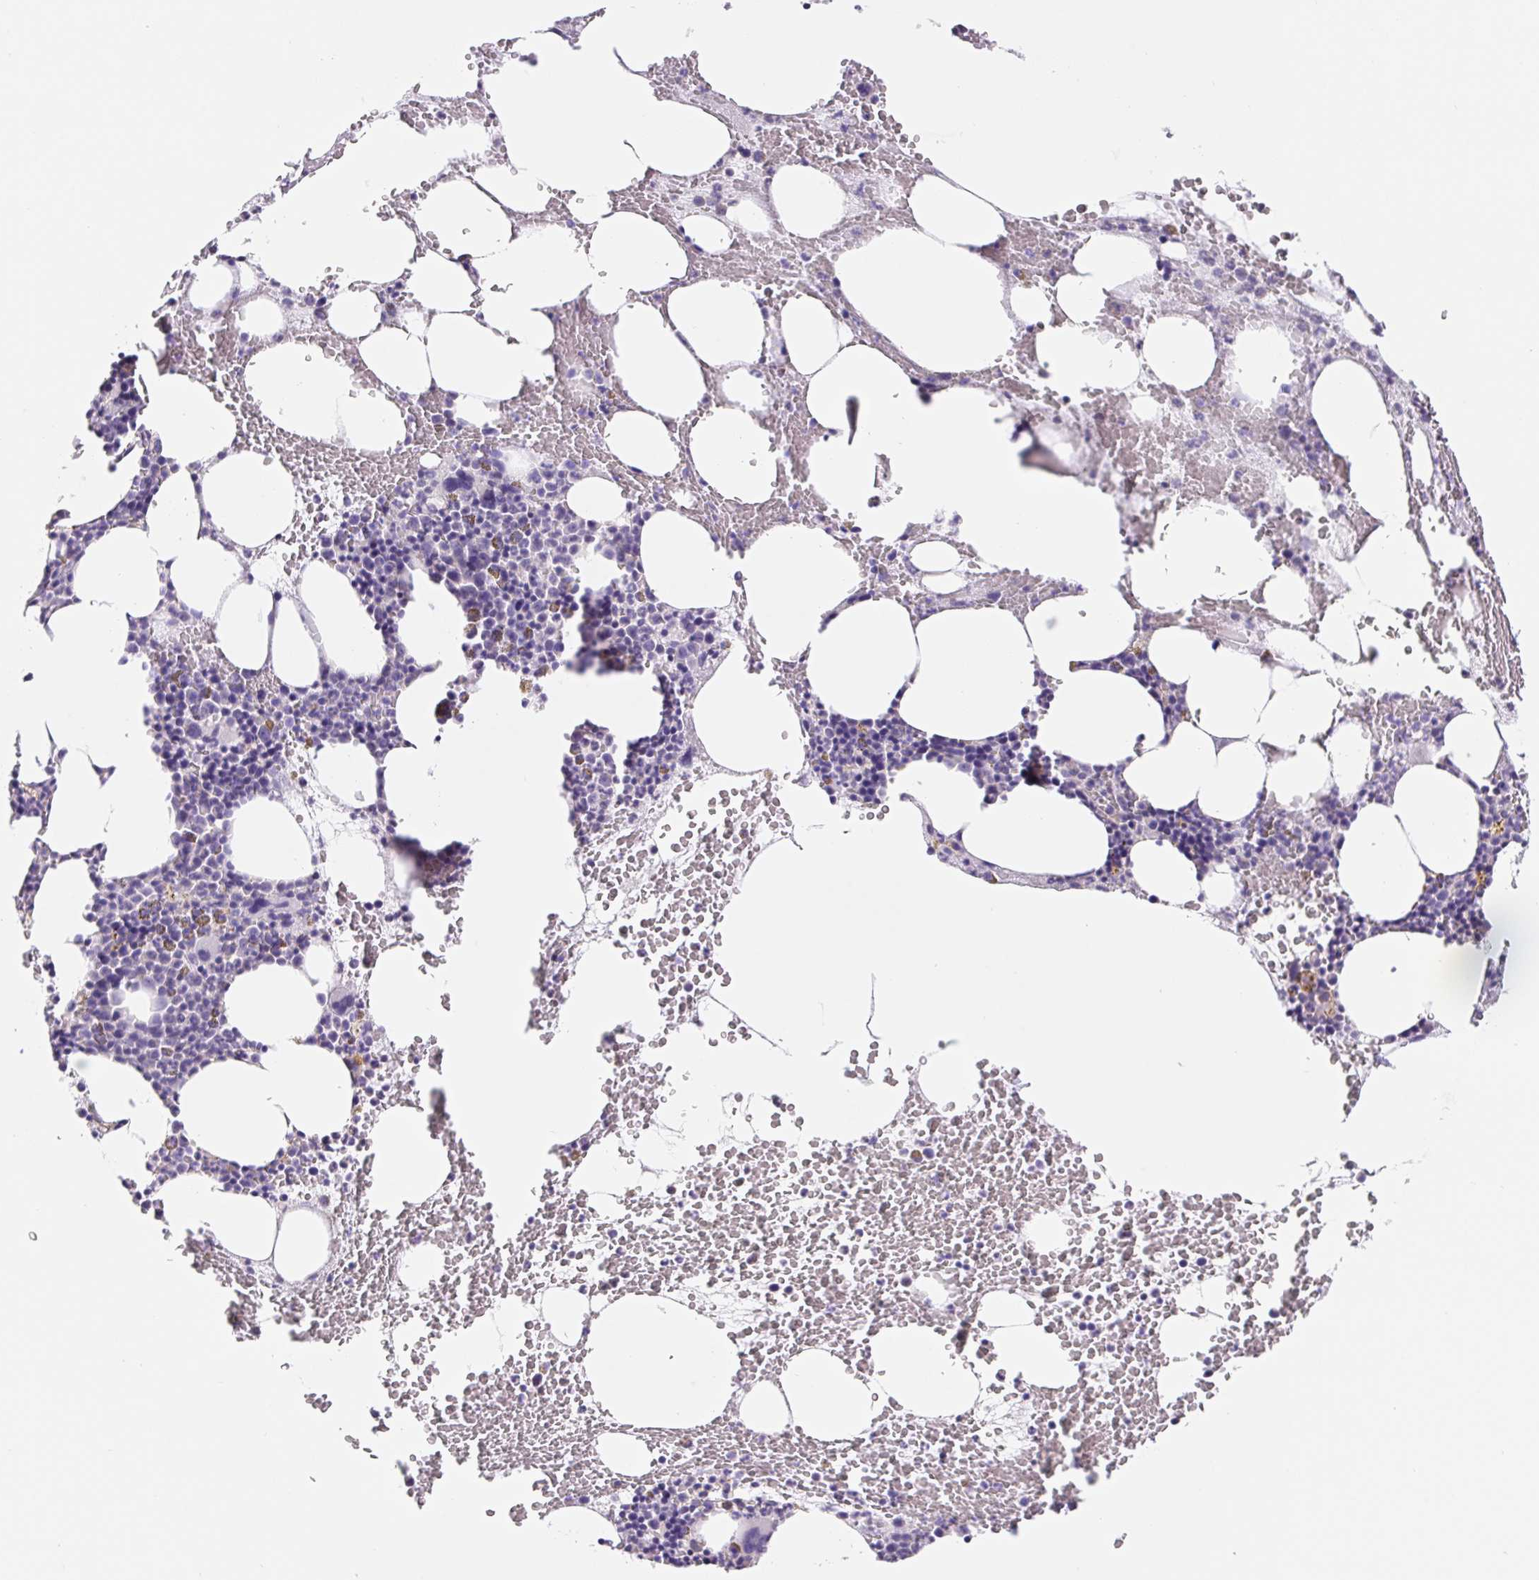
{"staining": {"intensity": "negative", "quantity": "none", "location": "none"}, "tissue": "bone marrow", "cell_type": "Hematopoietic cells", "image_type": "normal", "snomed": [{"axis": "morphology", "description": "Normal tissue, NOS"}, {"axis": "topography", "description": "Bone marrow"}], "caption": "This is an immunohistochemistry (IHC) micrograph of benign bone marrow. There is no positivity in hematopoietic cells.", "gene": "FKBP6", "patient": {"sex": "male", "age": 89}}